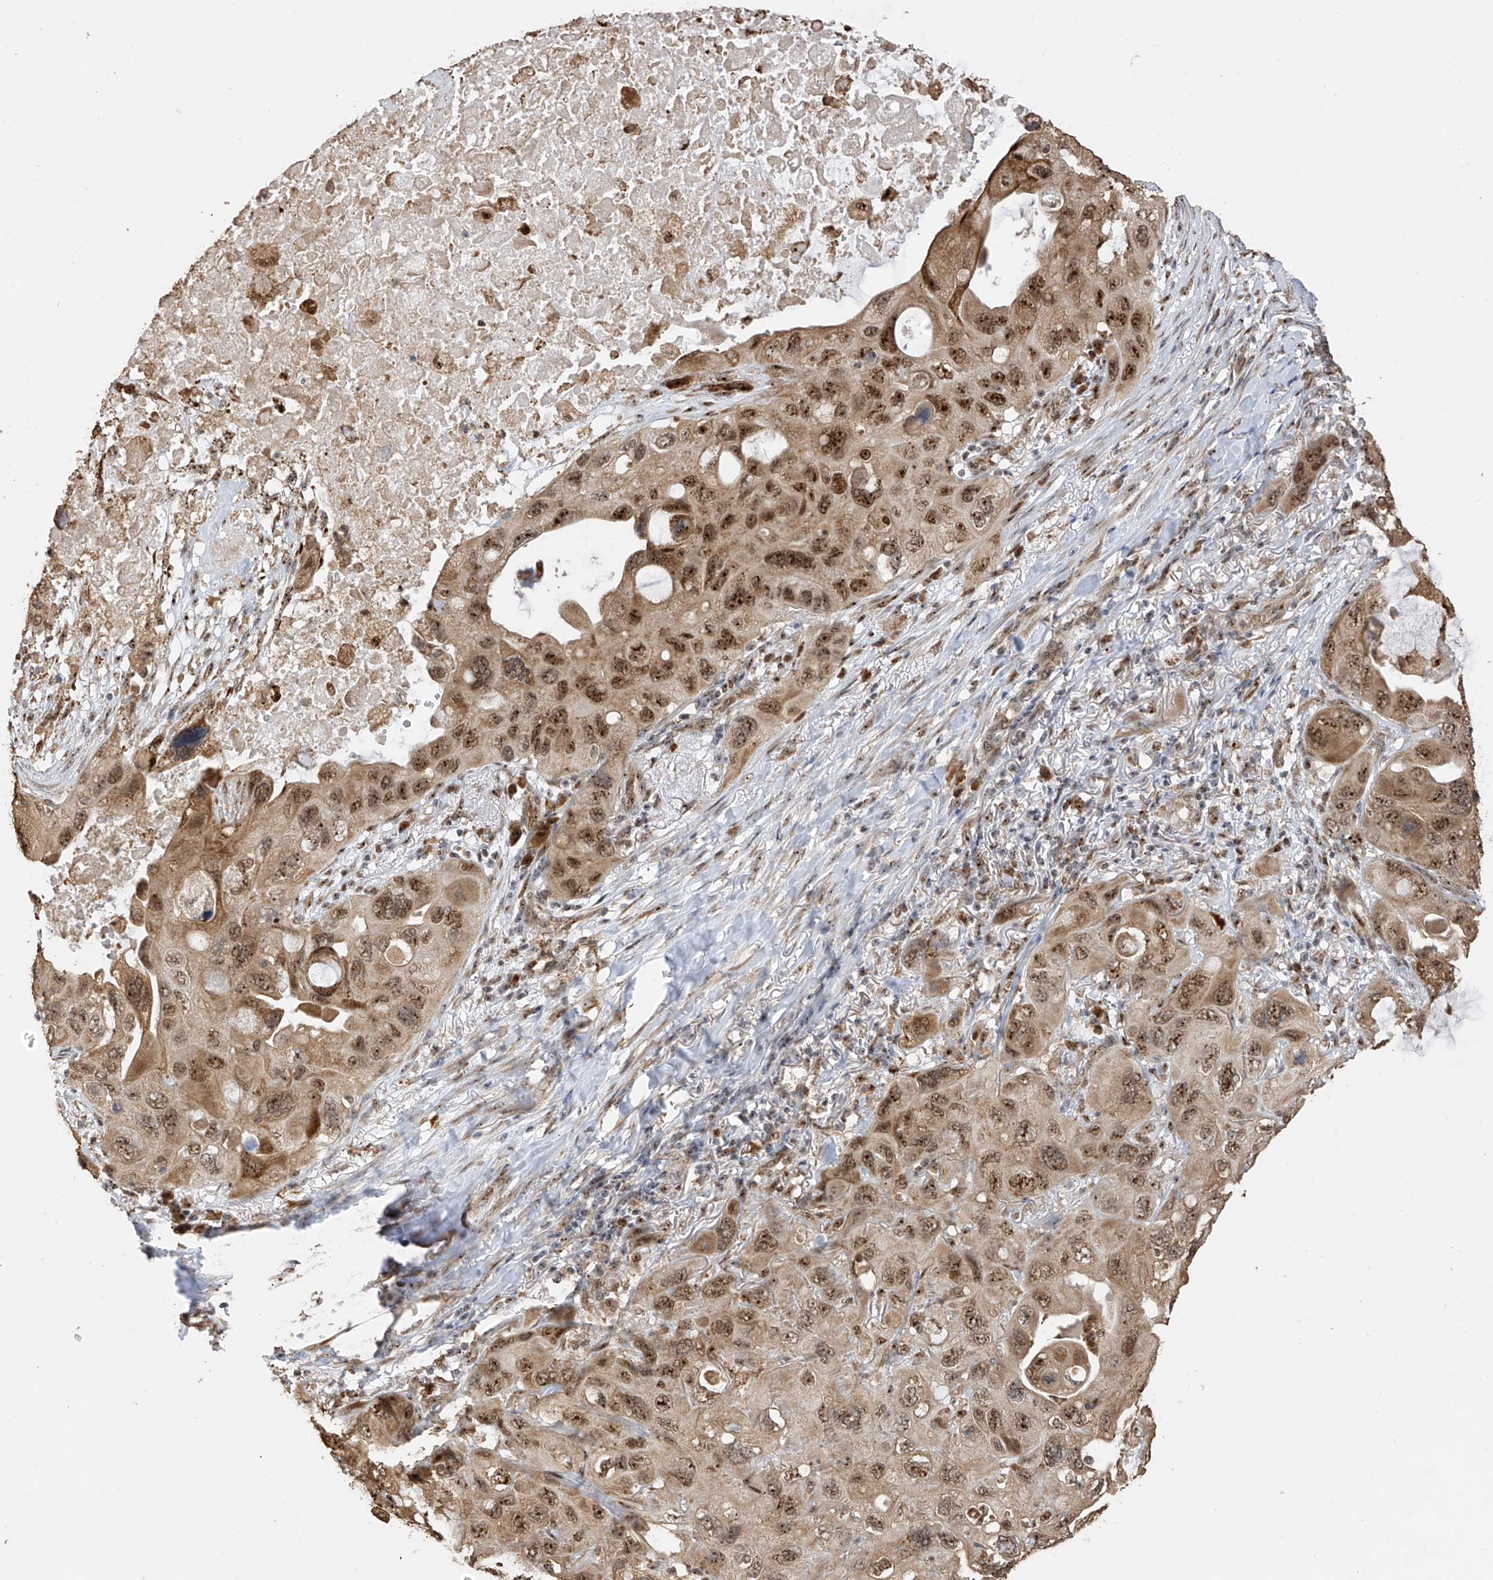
{"staining": {"intensity": "moderate", "quantity": ">75%", "location": "cytoplasmic/membranous,nuclear"}, "tissue": "lung cancer", "cell_type": "Tumor cells", "image_type": "cancer", "snomed": [{"axis": "morphology", "description": "Squamous cell carcinoma, NOS"}, {"axis": "topography", "description": "Lung"}], "caption": "Lung squamous cell carcinoma stained with IHC shows moderate cytoplasmic/membranous and nuclear positivity in about >75% of tumor cells. (DAB (3,3'-diaminobenzidine) IHC, brown staining for protein, blue staining for nuclei).", "gene": "ERLEC1", "patient": {"sex": "female", "age": 73}}